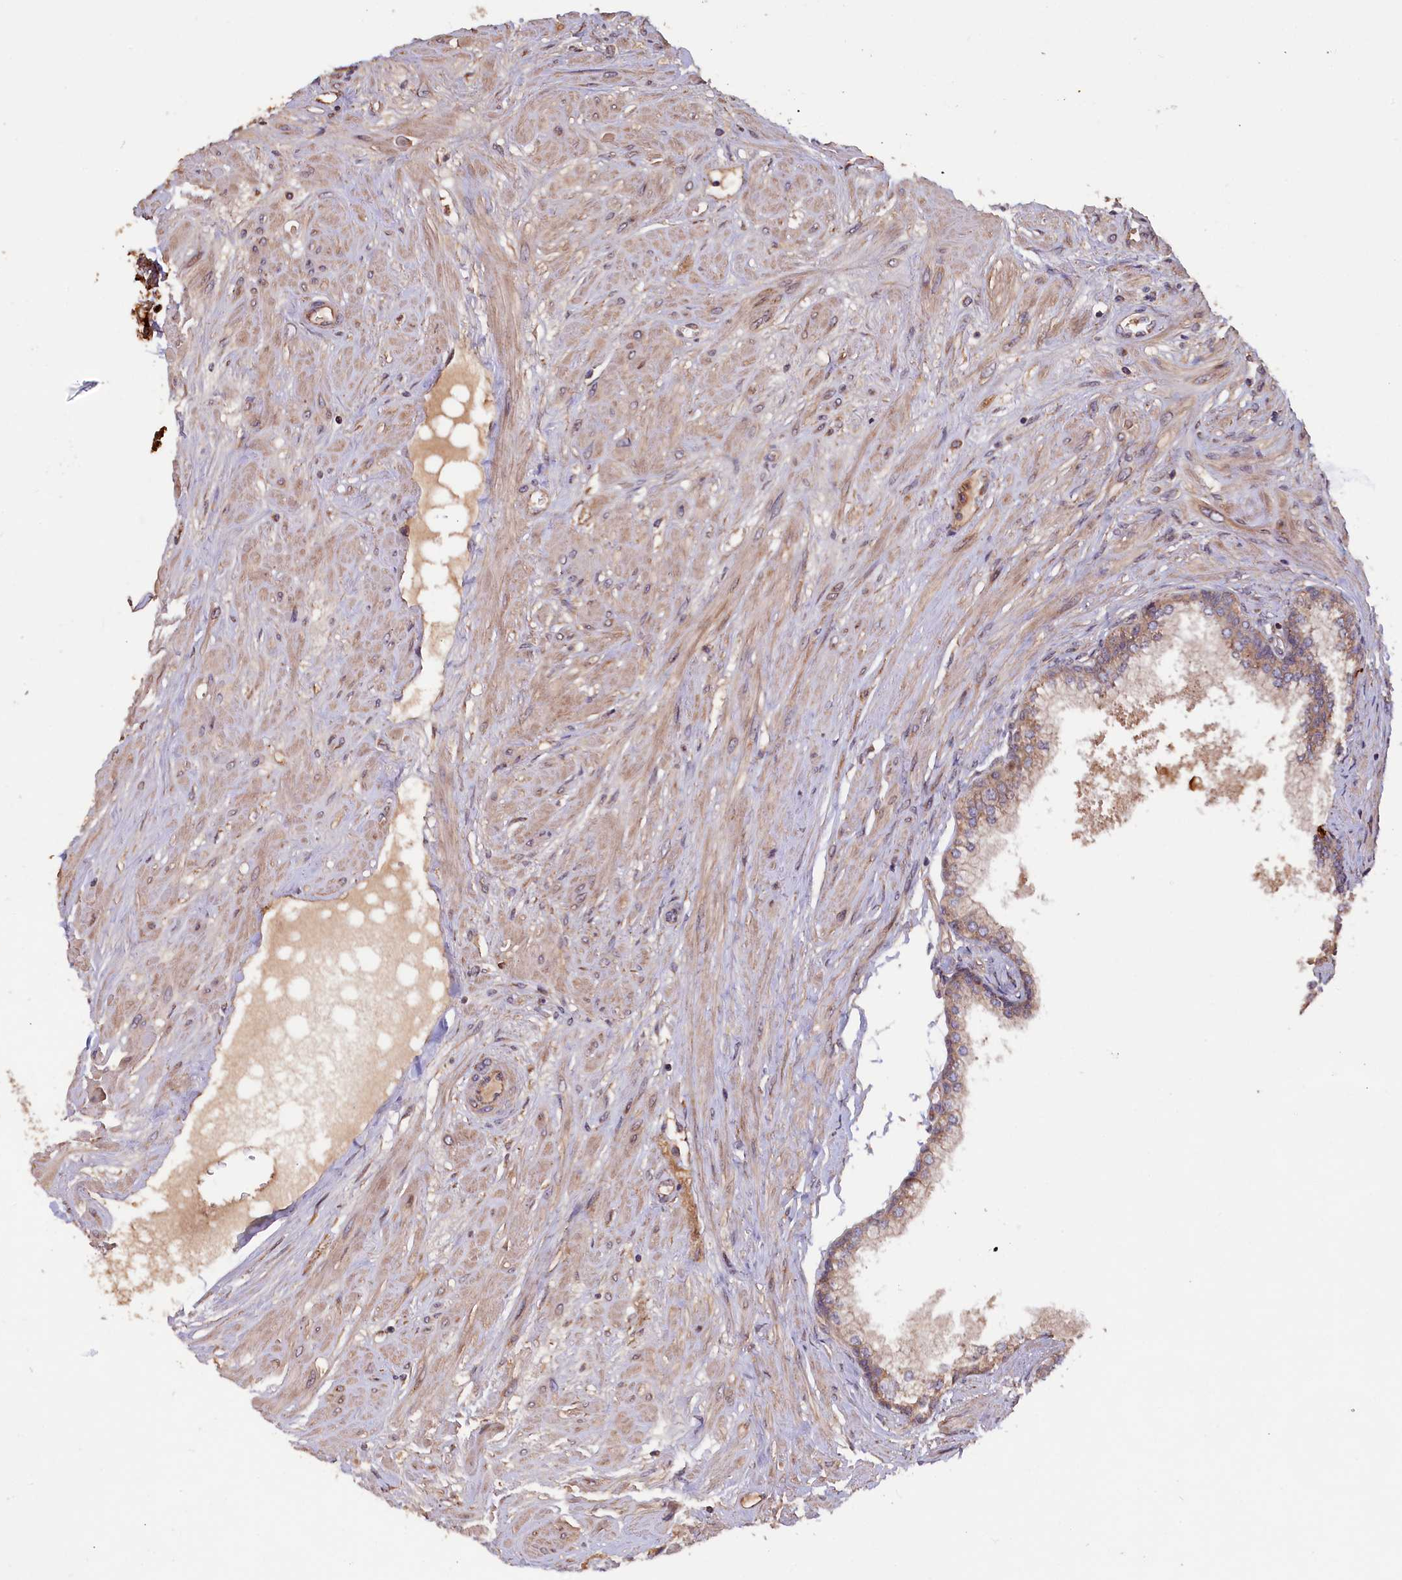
{"staining": {"intensity": "weak", "quantity": "25%-75%", "location": "cytoplasmic/membranous"}, "tissue": "prostate", "cell_type": "Glandular cells", "image_type": "normal", "snomed": [{"axis": "morphology", "description": "Normal tissue, NOS"}, {"axis": "topography", "description": "Prostate"}], "caption": "Approximately 25%-75% of glandular cells in unremarkable prostate exhibit weak cytoplasmic/membranous protein staining as visualized by brown immunohistochemical staining.", "gene": "GREB1L", "patient": {"sex": "male", "age": 60}}